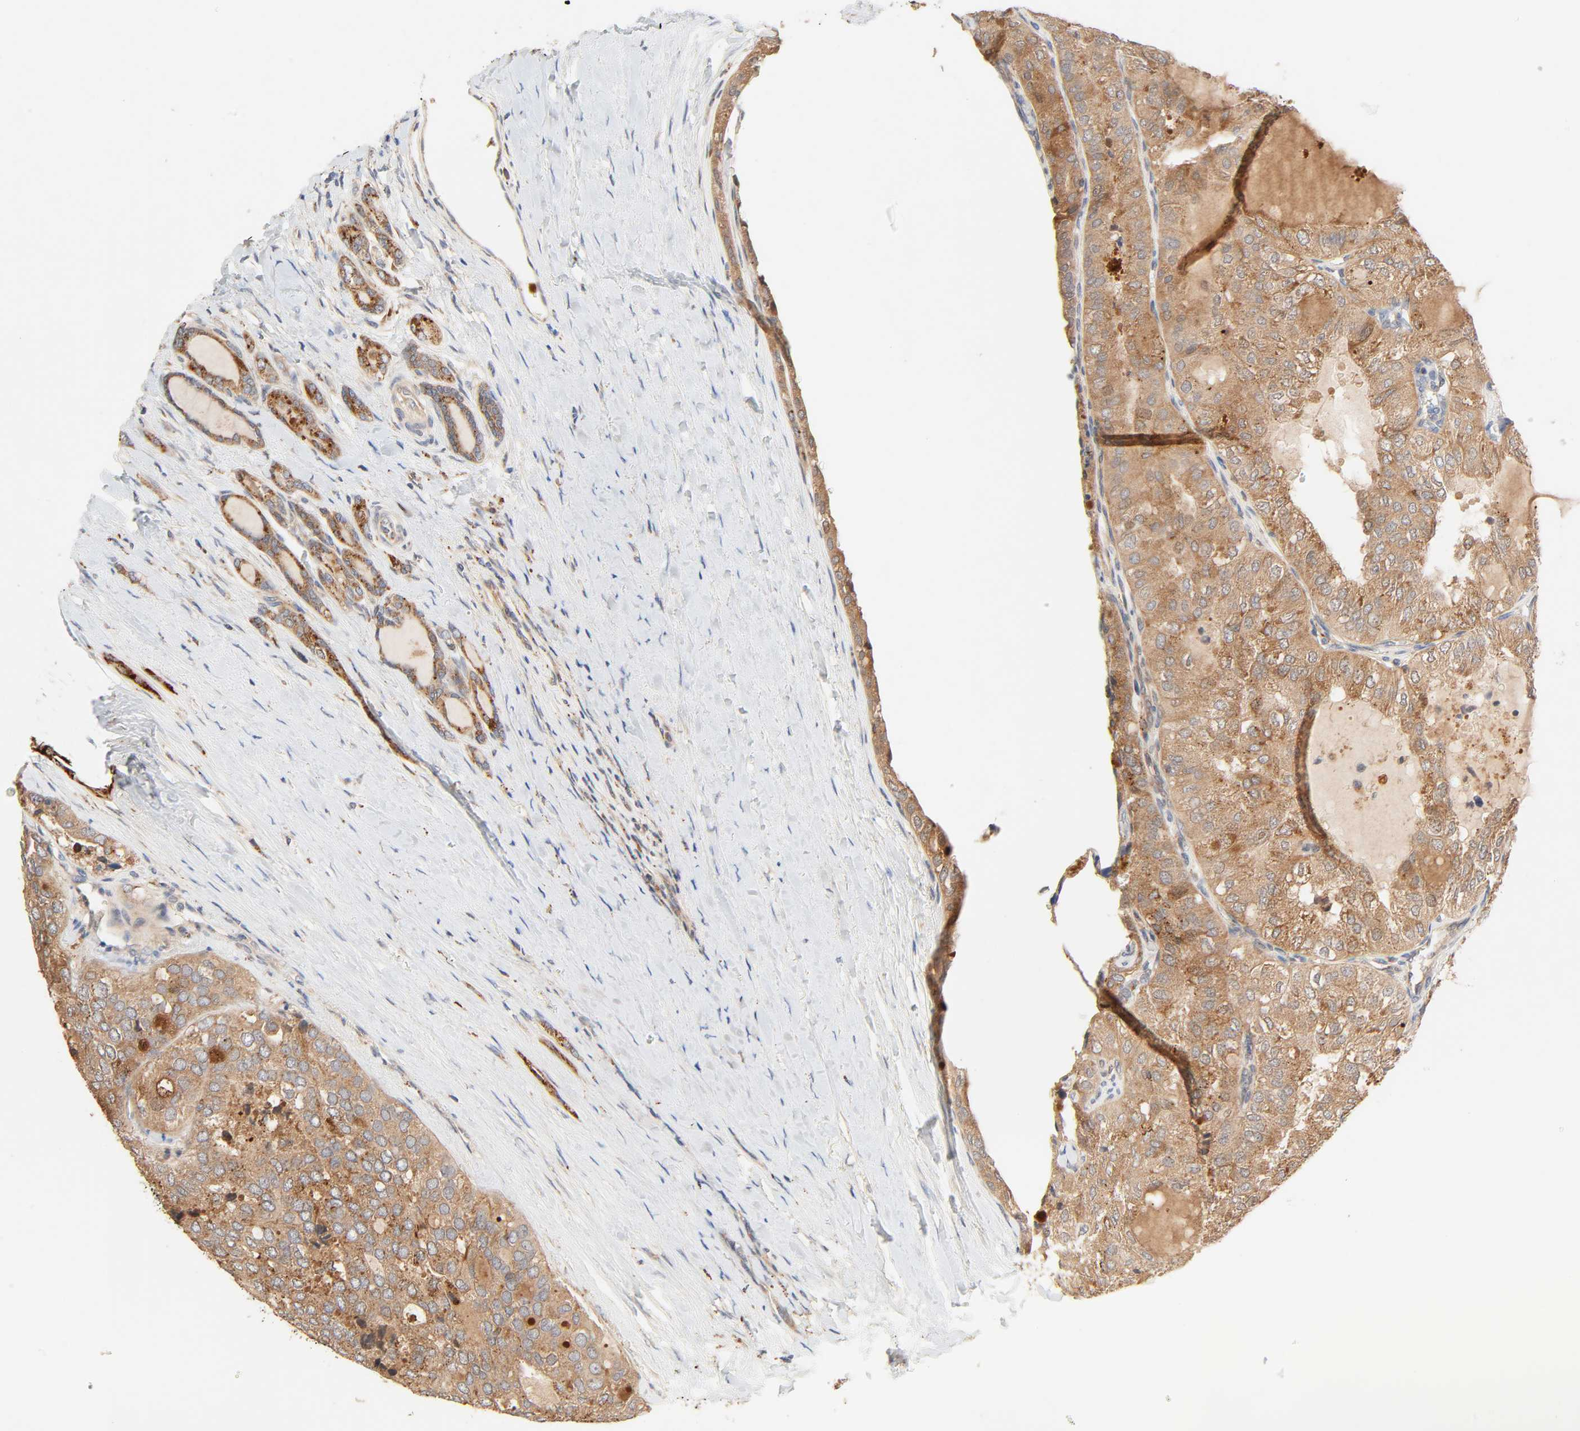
{"staining": {"intensity": "moderate", "quantity": ">75%", "location": "cytoplasmic/membranous"}, "tissue": "thyroid cancer", "cell_type": "Tumor cells", "image_type": "cancer", "snomed": [{"axis": "morphology", "description": "Follicular adenoma carcinoma, NOS"}, {"axis": "topography", "description": "Thyroid gland"}], "caption": "Immunohistochemistry (IHC) (DAB) staining of human thyroid cancer (follicular adenoma carcinoma) shows moderate cytoplasmic/membranous protein expression in about >75% of tumor cells.", "gene": "MAPK6", "patient": {"sex": "male", "age": 75}}